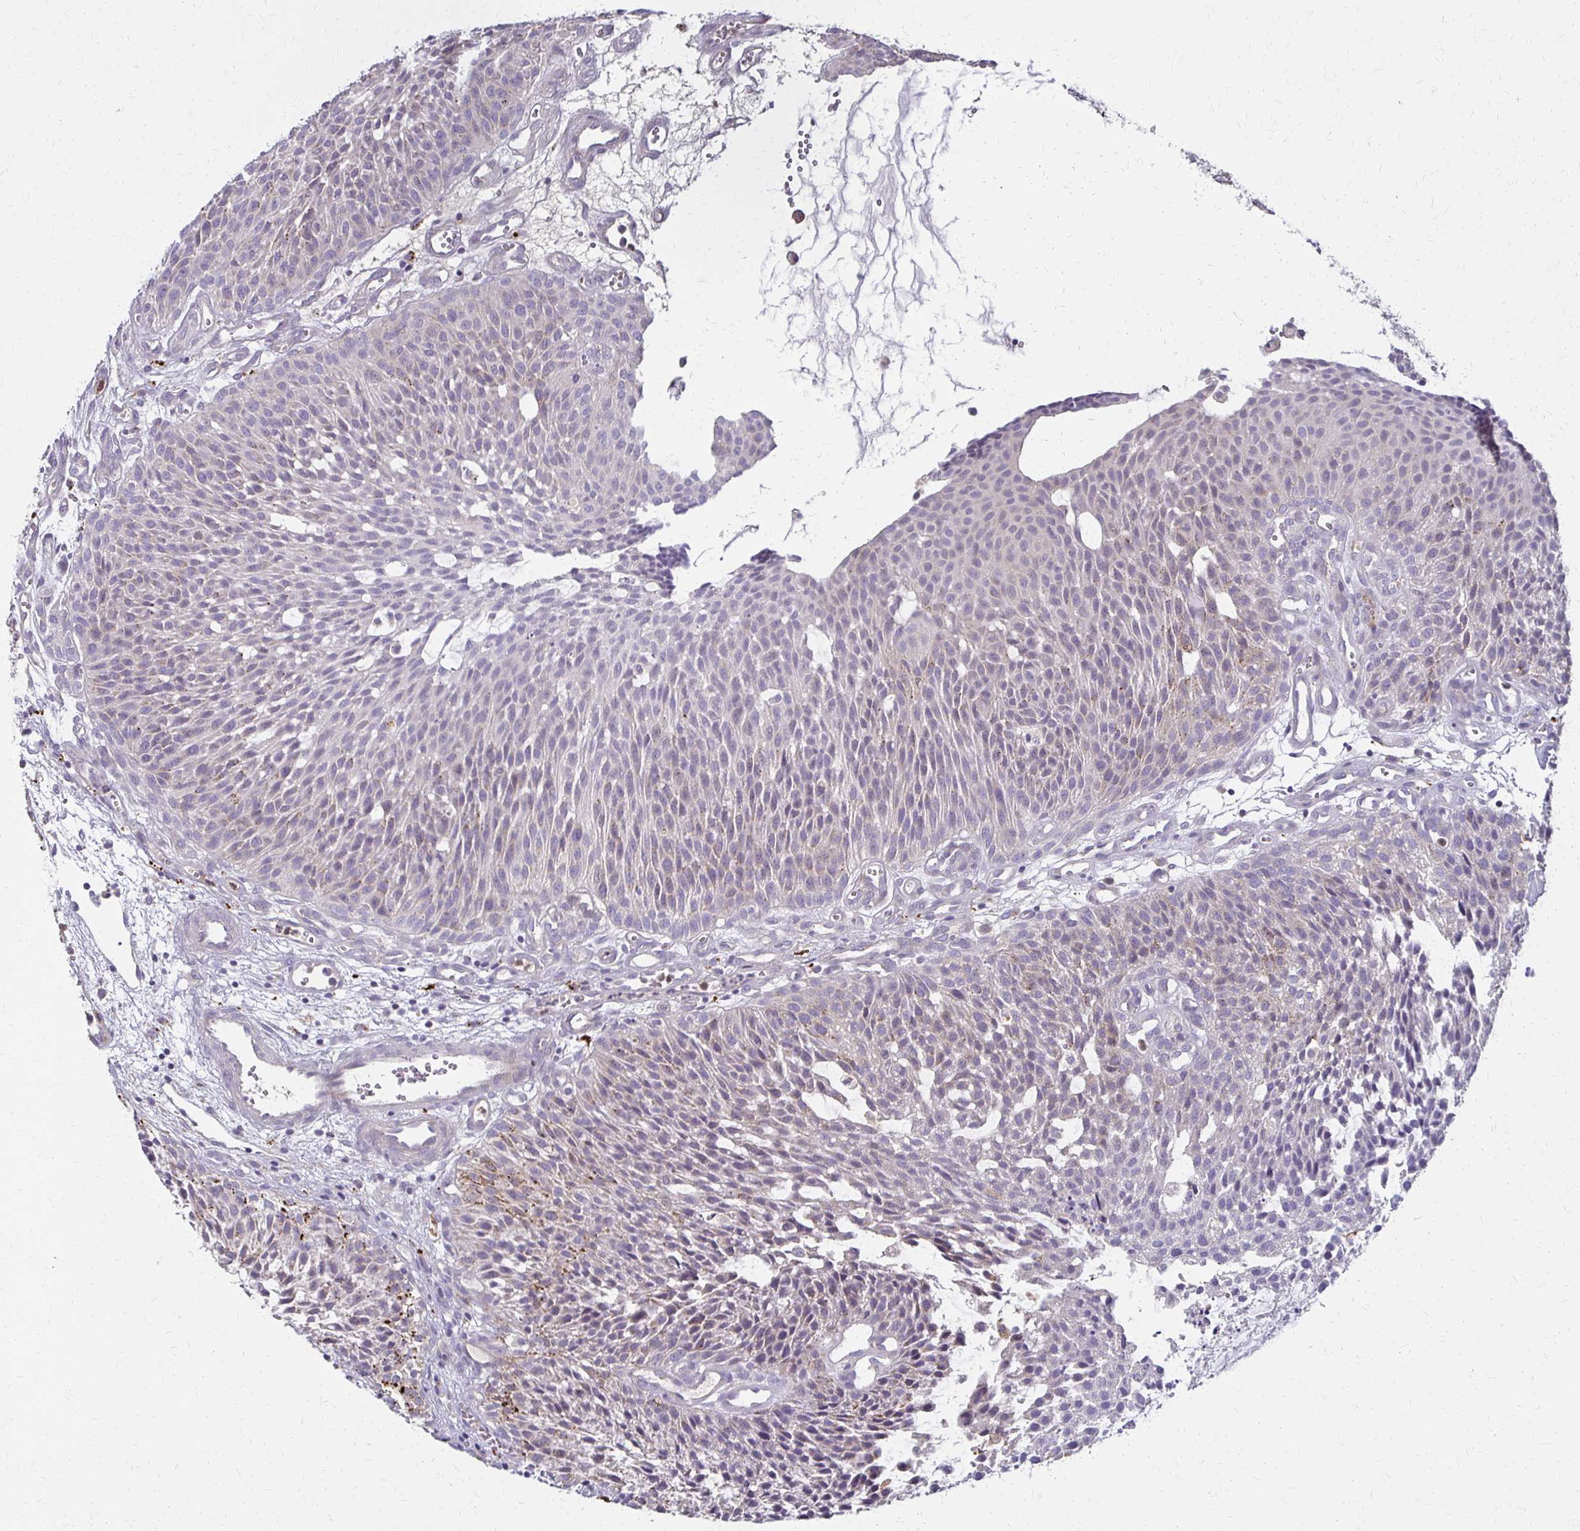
{"staining": {"intensity": "weak", "quantity": "<25%", "location": "cytoplasmic/membranous"}, "tissue": "urothelial cancer", "cell_type": "Tumor cells", "image_type": "cancer", "snomed": [{"axis": "morphology", "description": "Urothelial carcinoma, NOS"}, {"axis": "topography", "description": "Urinary bladder"}], "caption": "Protein analysis of urothelial cancer exhibits no significant staining in tumor cells.", "gene": "BBS12", "patient": {"sex": "male", "age": 84}}